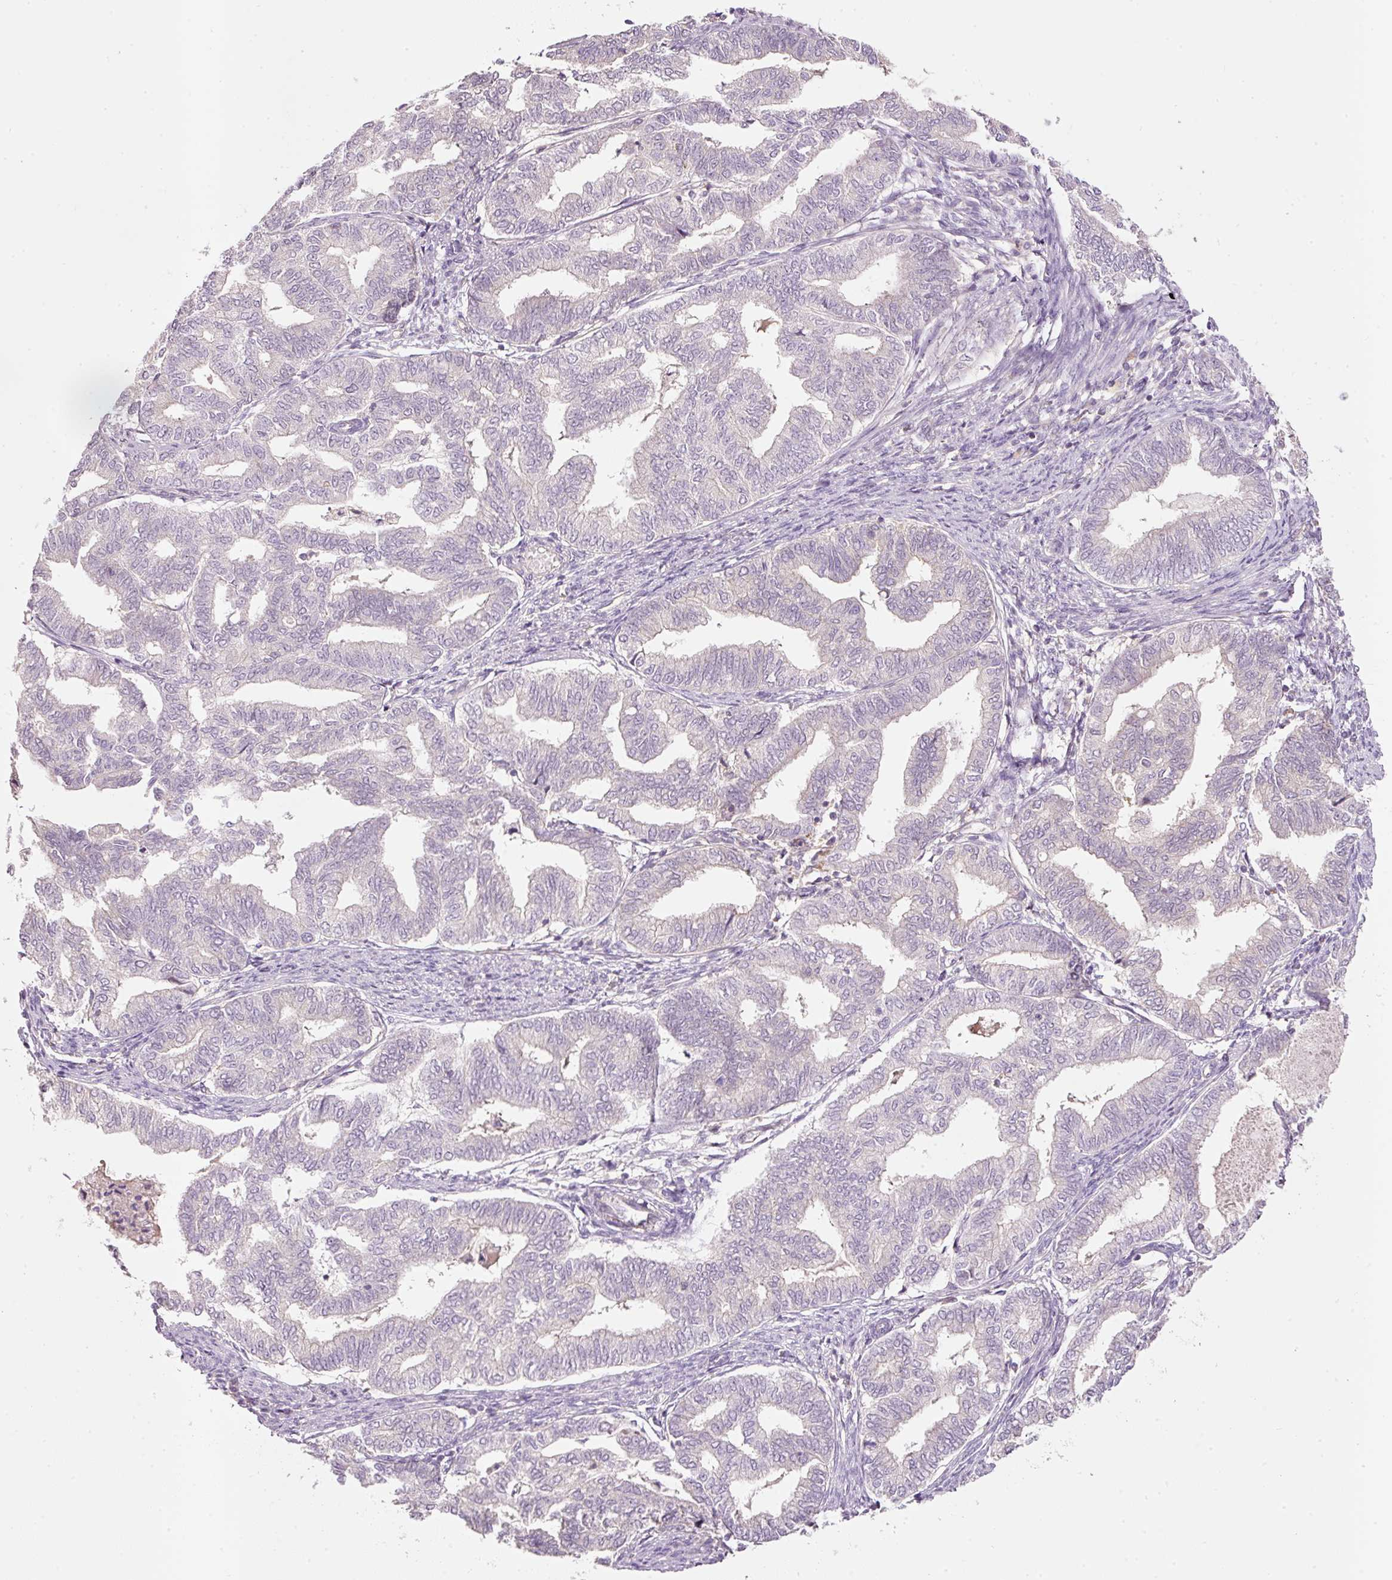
{"staining": {"intensity": "negative", "quantity": "none", "location": "none"}, "tissue": "endometrial cancer", "cell_type": "Tumor cells", "image_type": "cancer", "snomed": [{"axis": "morphology", "description": "Adenocarcinoma, NOS"}, {"axis": "topography", "description": "Endometrium"}], "caption": "The histopathology image exhibits no significant positivity in tumor cells of endometrial adenocarcinoma.", "gene": "SIPA1", "patient": {"sex": "female", "age": 79}}